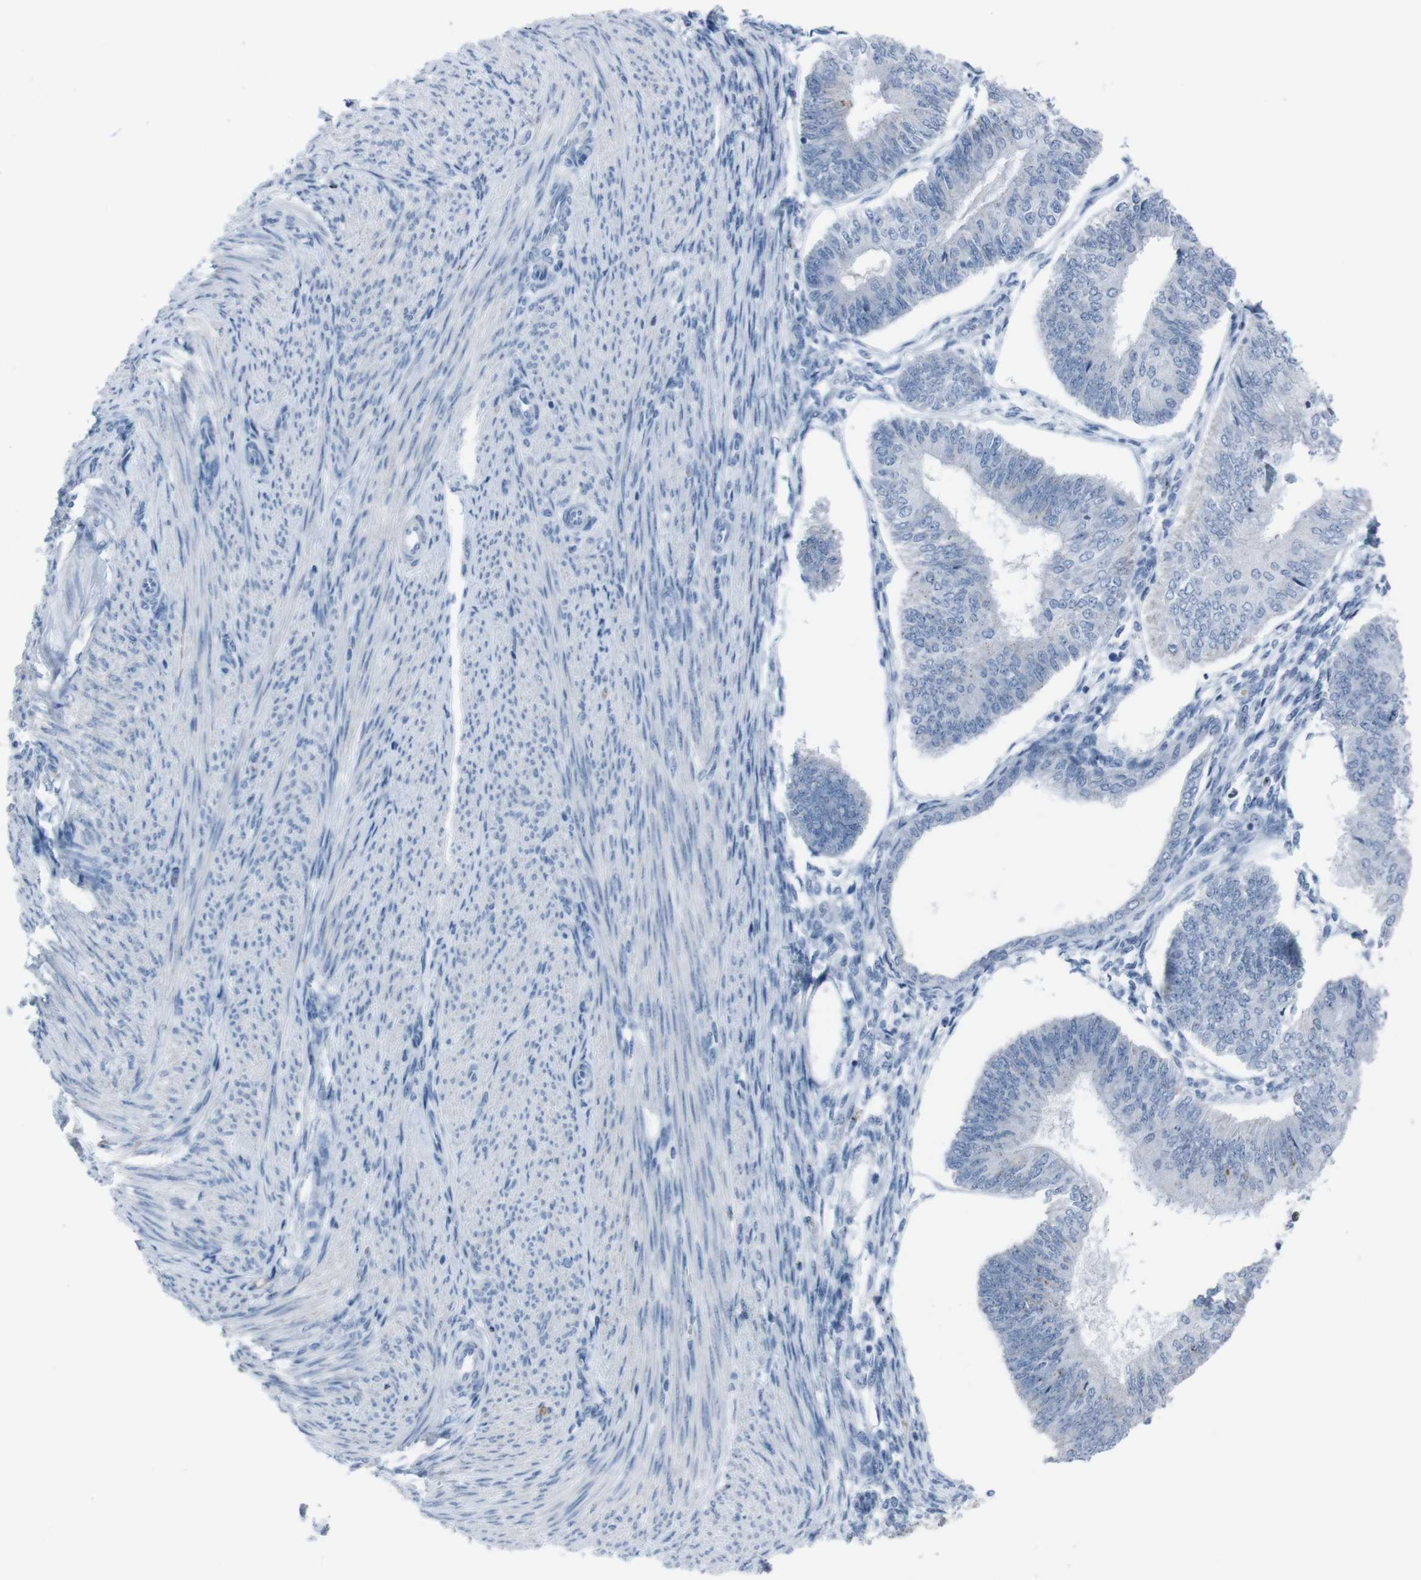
{"staining": {"intensity": "negative", "quantity": "none", "location": "none"}, "tissue": "endometrial cancer", "cell_type": "Tumor cells", "image_type": "cancer", "snomed": [{"axis": "morphology", "description": "Adenocarcinoma, NOS"}, {"axis": "topography", "description": "Endometrium"}], "caption": "IHC of human endometrial cancer (adenocarcinoma) reveals no staining in tumor cells.", "gene": "ST6GAL1", "patient": {"sex": "female", "age": 58}}